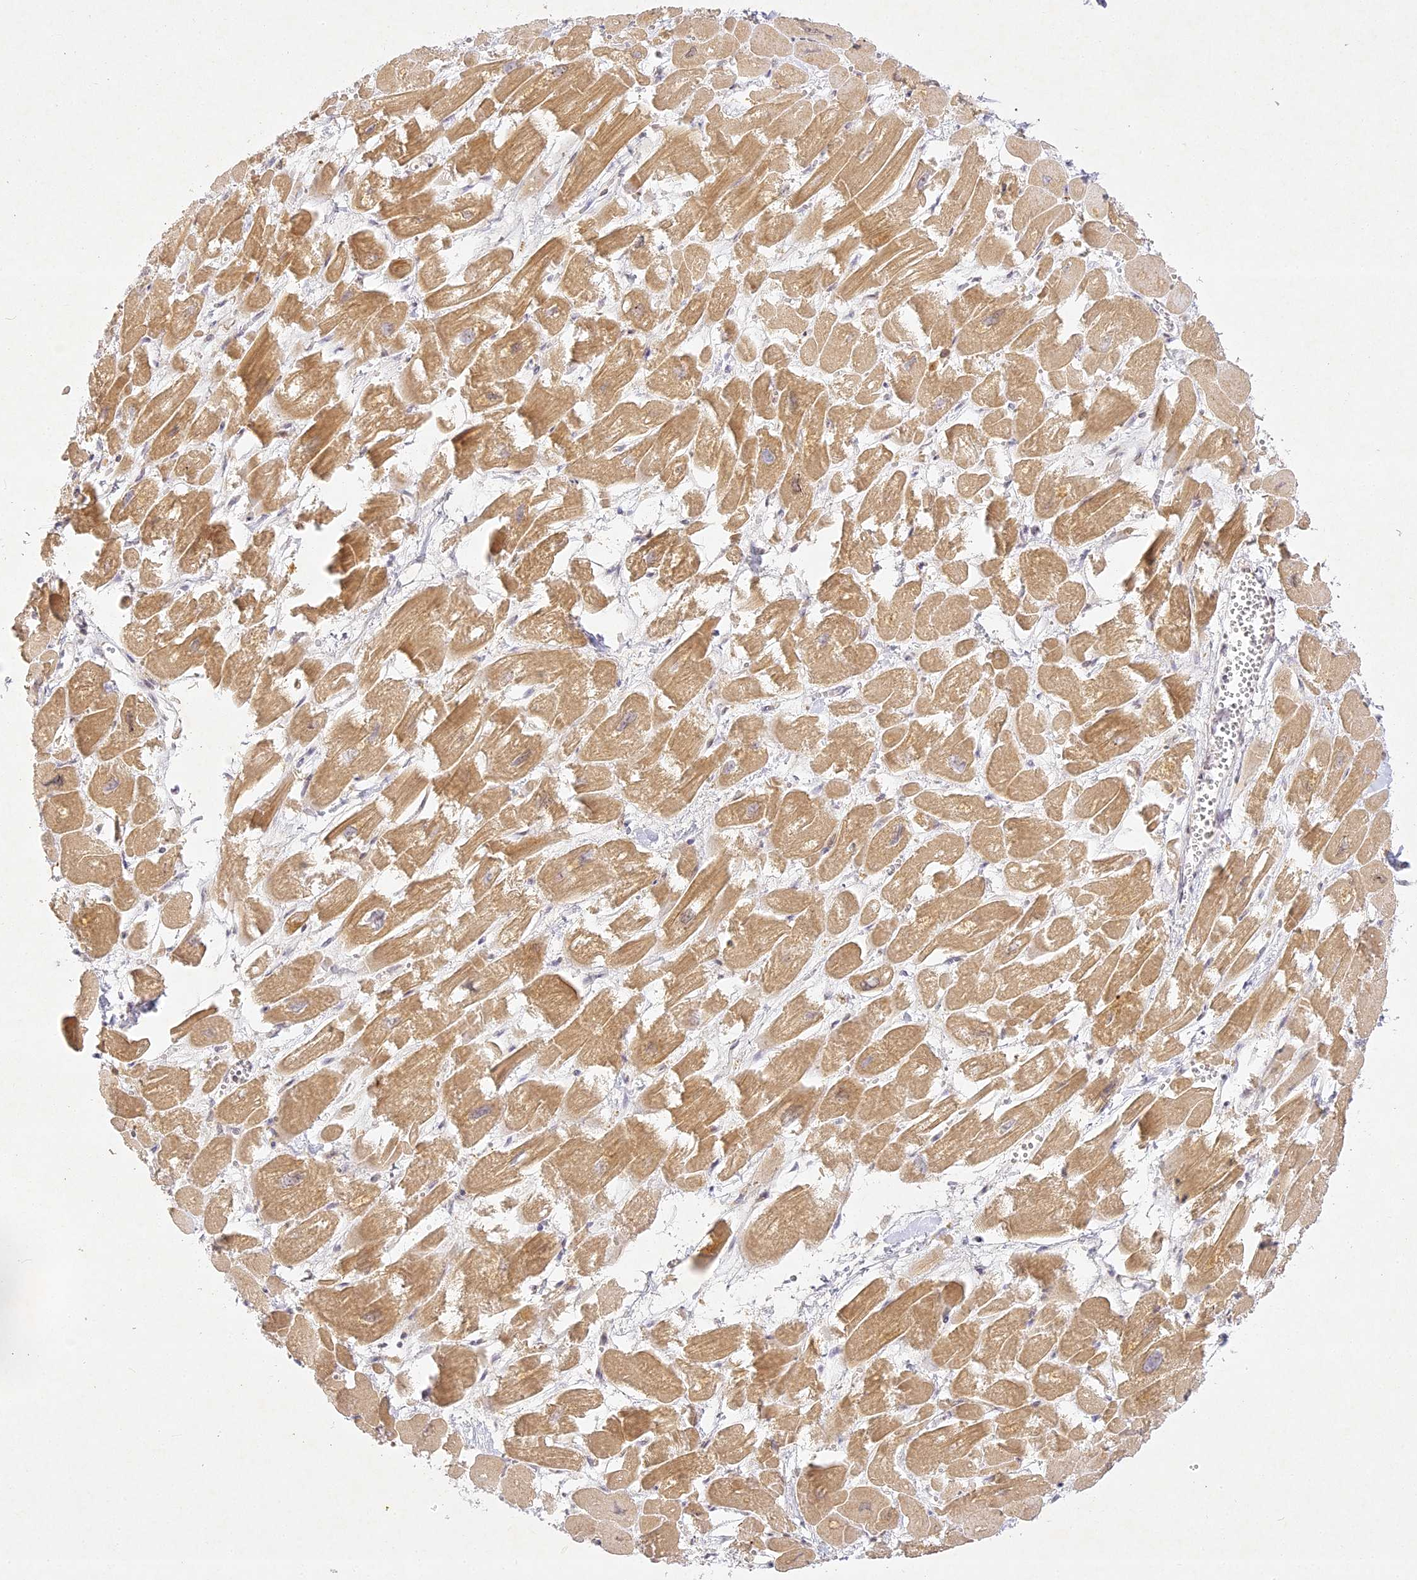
{"staining": {"intensity": "moderate", "quantity": ">75%", "location": "cytoplasmic/membranous"}, "tissue": "heart muscle", "cell_type": "Cardiomyocytes", "image_type": "normal", "snomed": [{"axis": "morphology", "description": "Normal tissue, NOS"}, {"axis": "topography", "description": "Heart"}], "caption": "The immunohistochemical stain shows moderate cytoplasmic/membranous expression in cardiomyocytes of normal heart muscle. (DAB IHC with brightfield microscopy, high magnification).", "gene": "SLC30A5", "patient": {"sex": "male", "age": 54}}